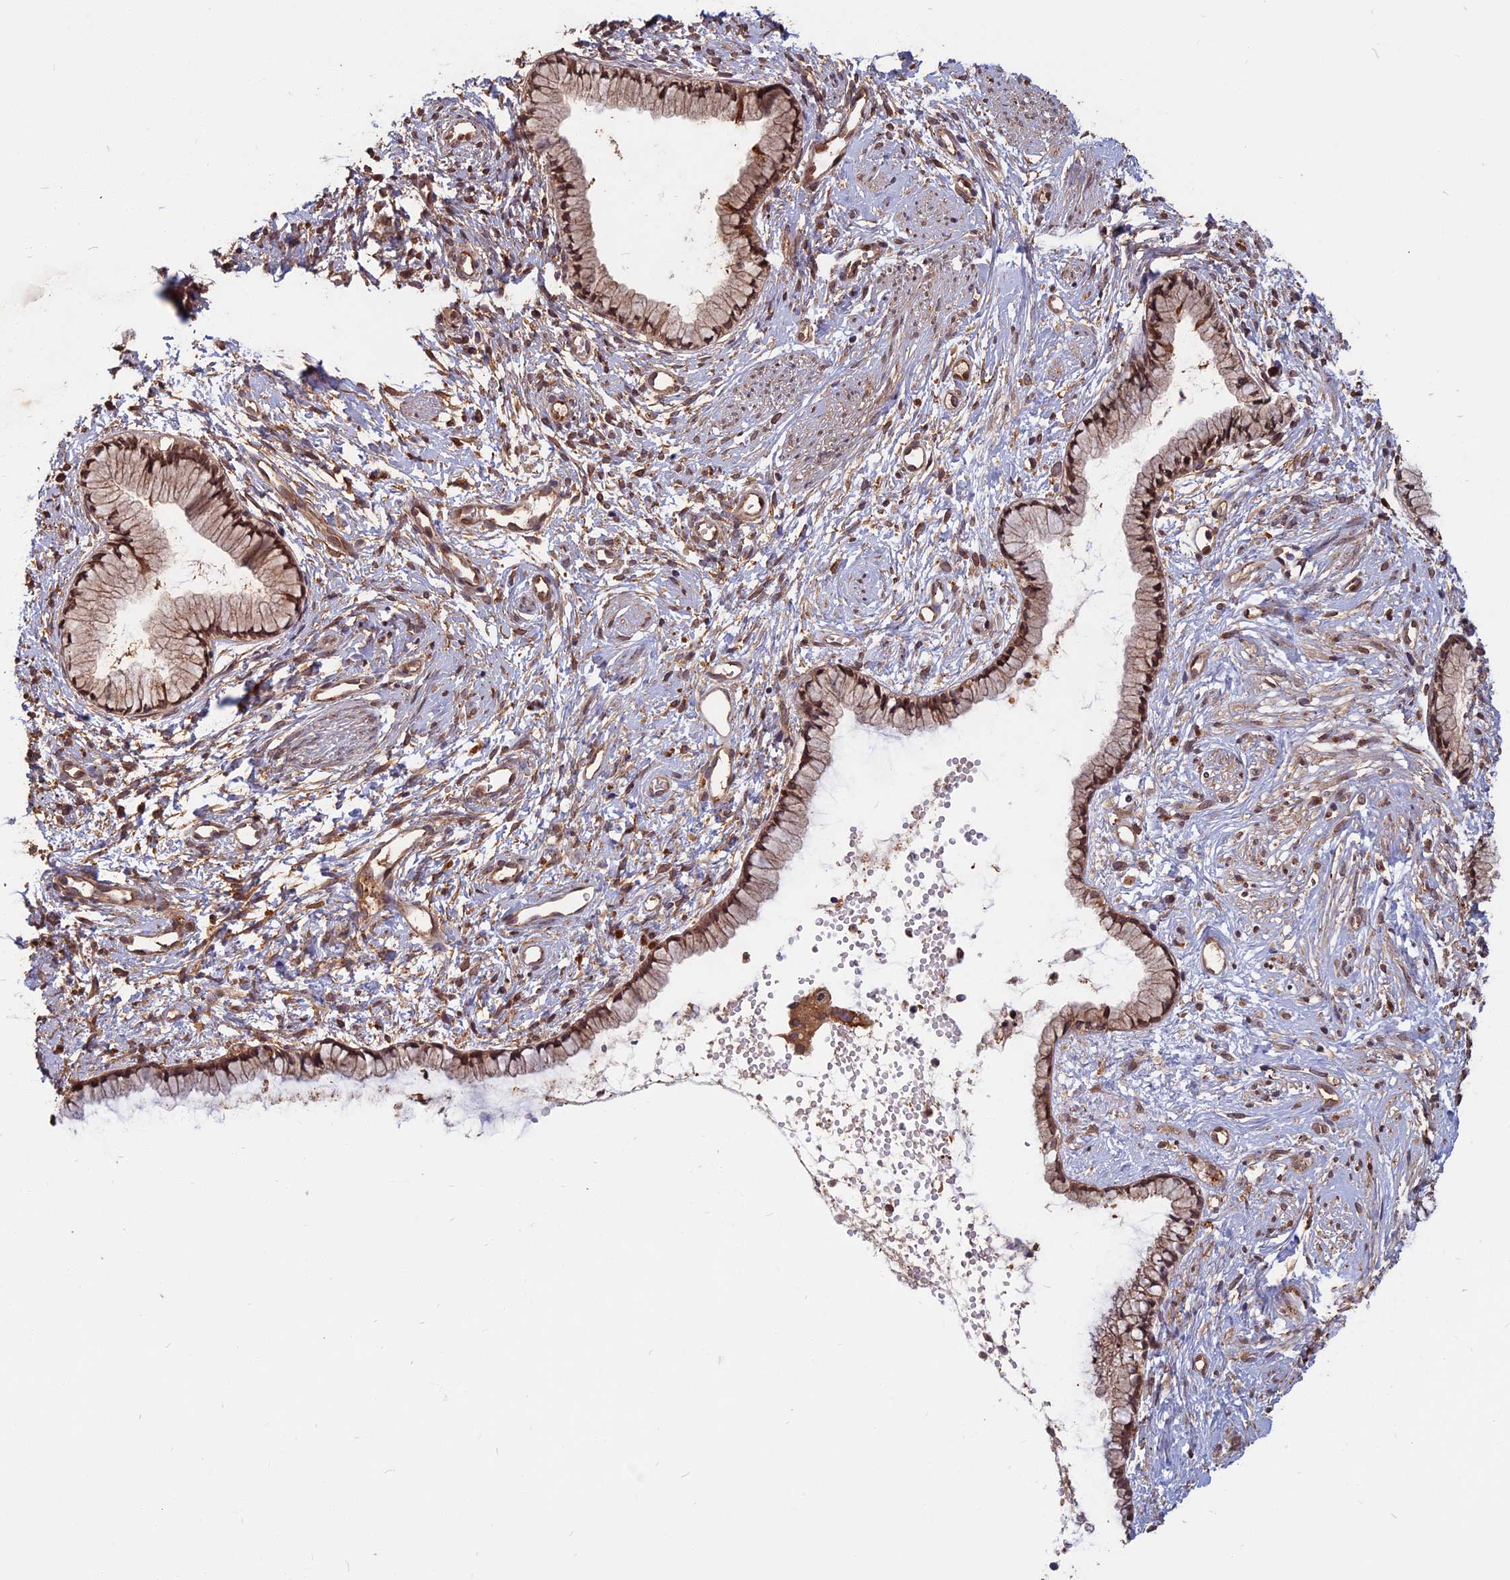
{"staining": {"intensity": "moderate", "quantity": ">75%", "location": "cytoplasmic/membranous,nuclear"}, "tissue": "cervix", "cell_type": "Glandular cells", "image_type": "normal", "snomed": [{"axis": "morphology", "description": "Normal tissue, NOS"}, {"axis": "topography", "description": "Cervix"}], "caption": "Moderate cytoplasmic/membranous,nuclear expression is appreciated in about >75% of glandular cells in normal cervix. (brown staining indicates protein expression, while blue staining denotes nuclei).", "gene": "SPG11", "patient": {"sex": "female", "age": 57}}